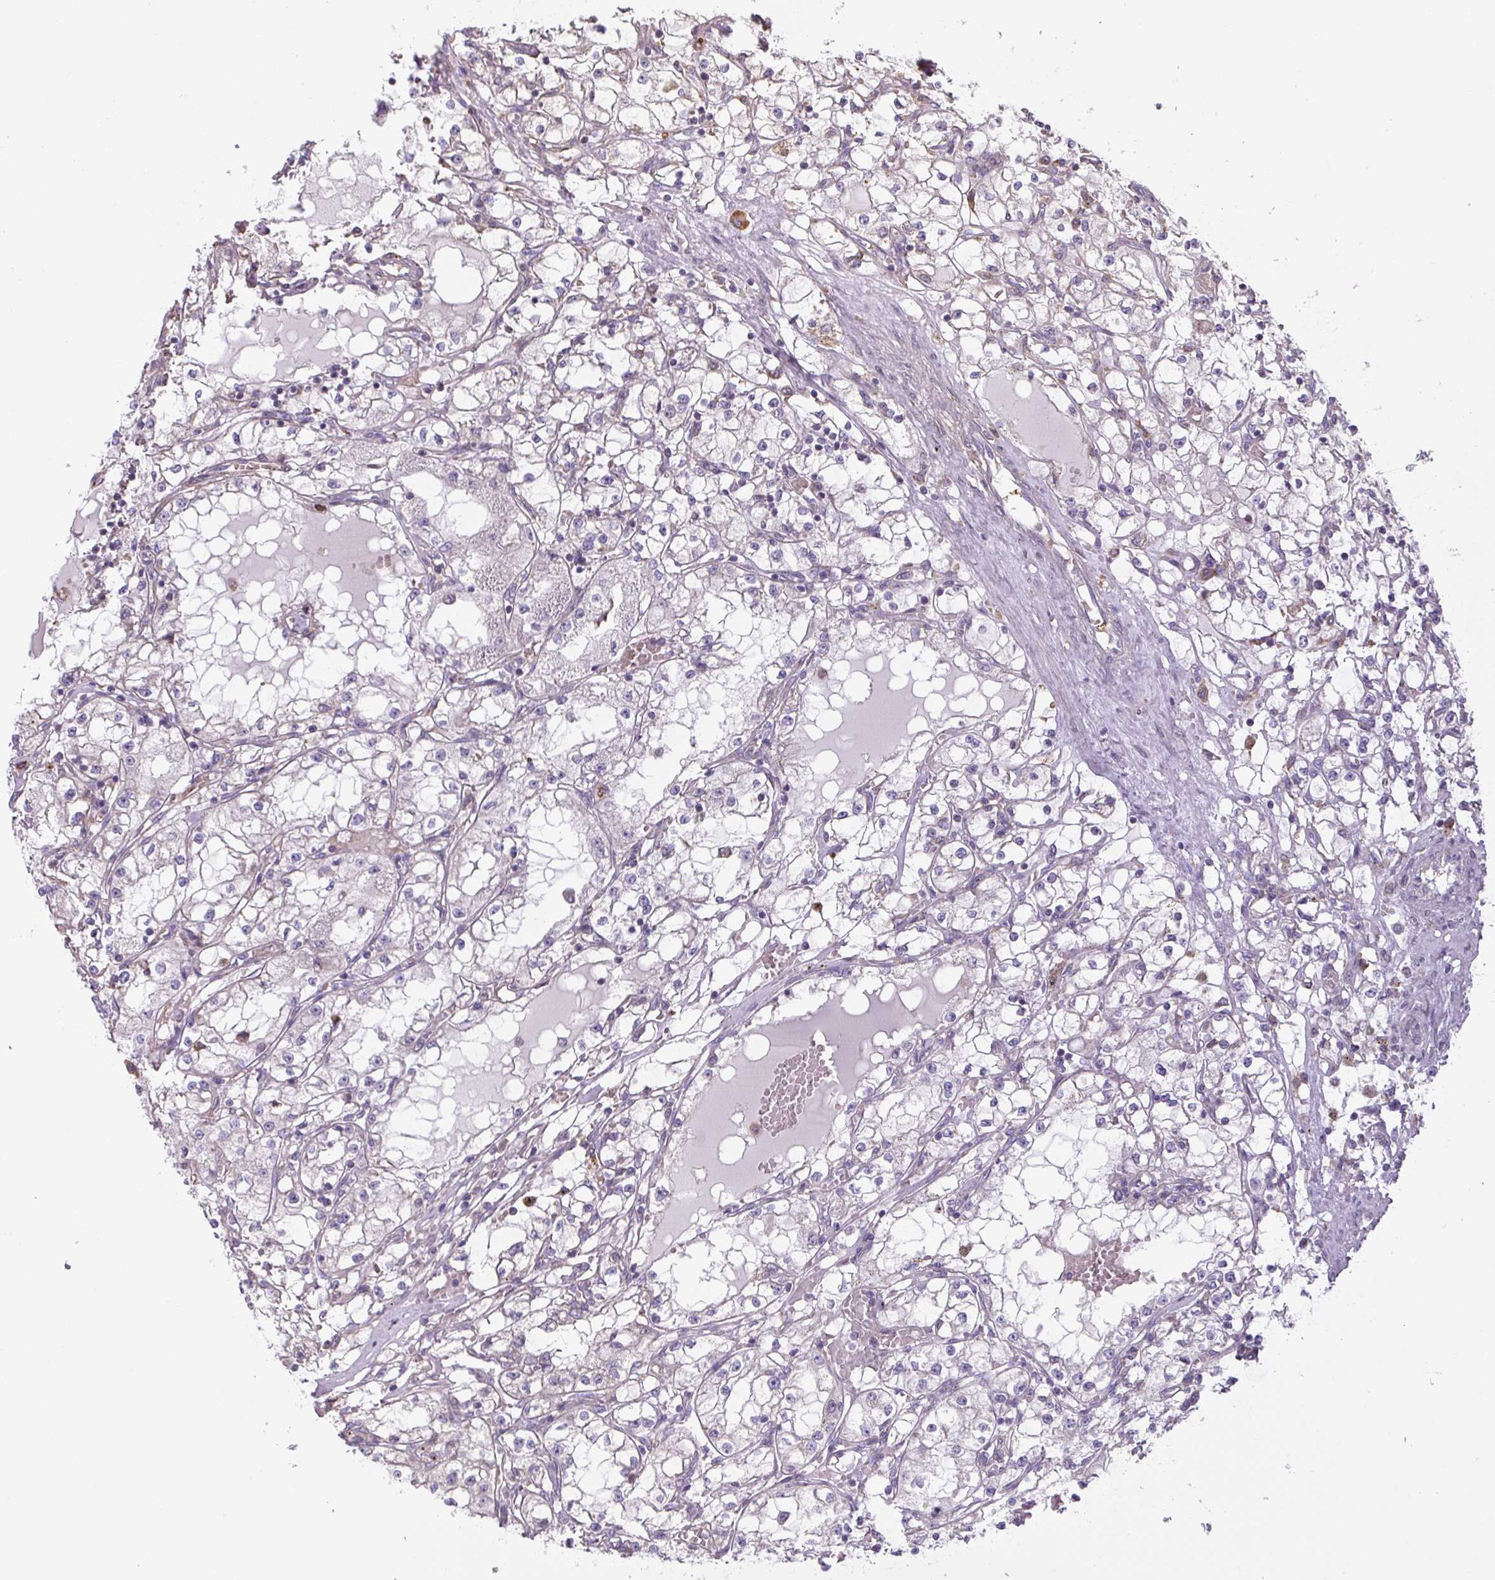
{"staining": {"intensity": "negative", "quantity": "none", "location": "none"}, "tissue": "renal cancer", "cell_type": "Tumor cells", "image_type": "cancer", "snomed": [{"axis": "morphology", "description": "Adenocarcinoma, NOS"}, {"axis": "topography", "description": "Kidney"}], "caption": "This is an immunohistochemistry photomicrograph of renal cancer. There is no staining in tumor cells.", "gene": "RASA1", "patient": {"sex": "male", "age": 56}}